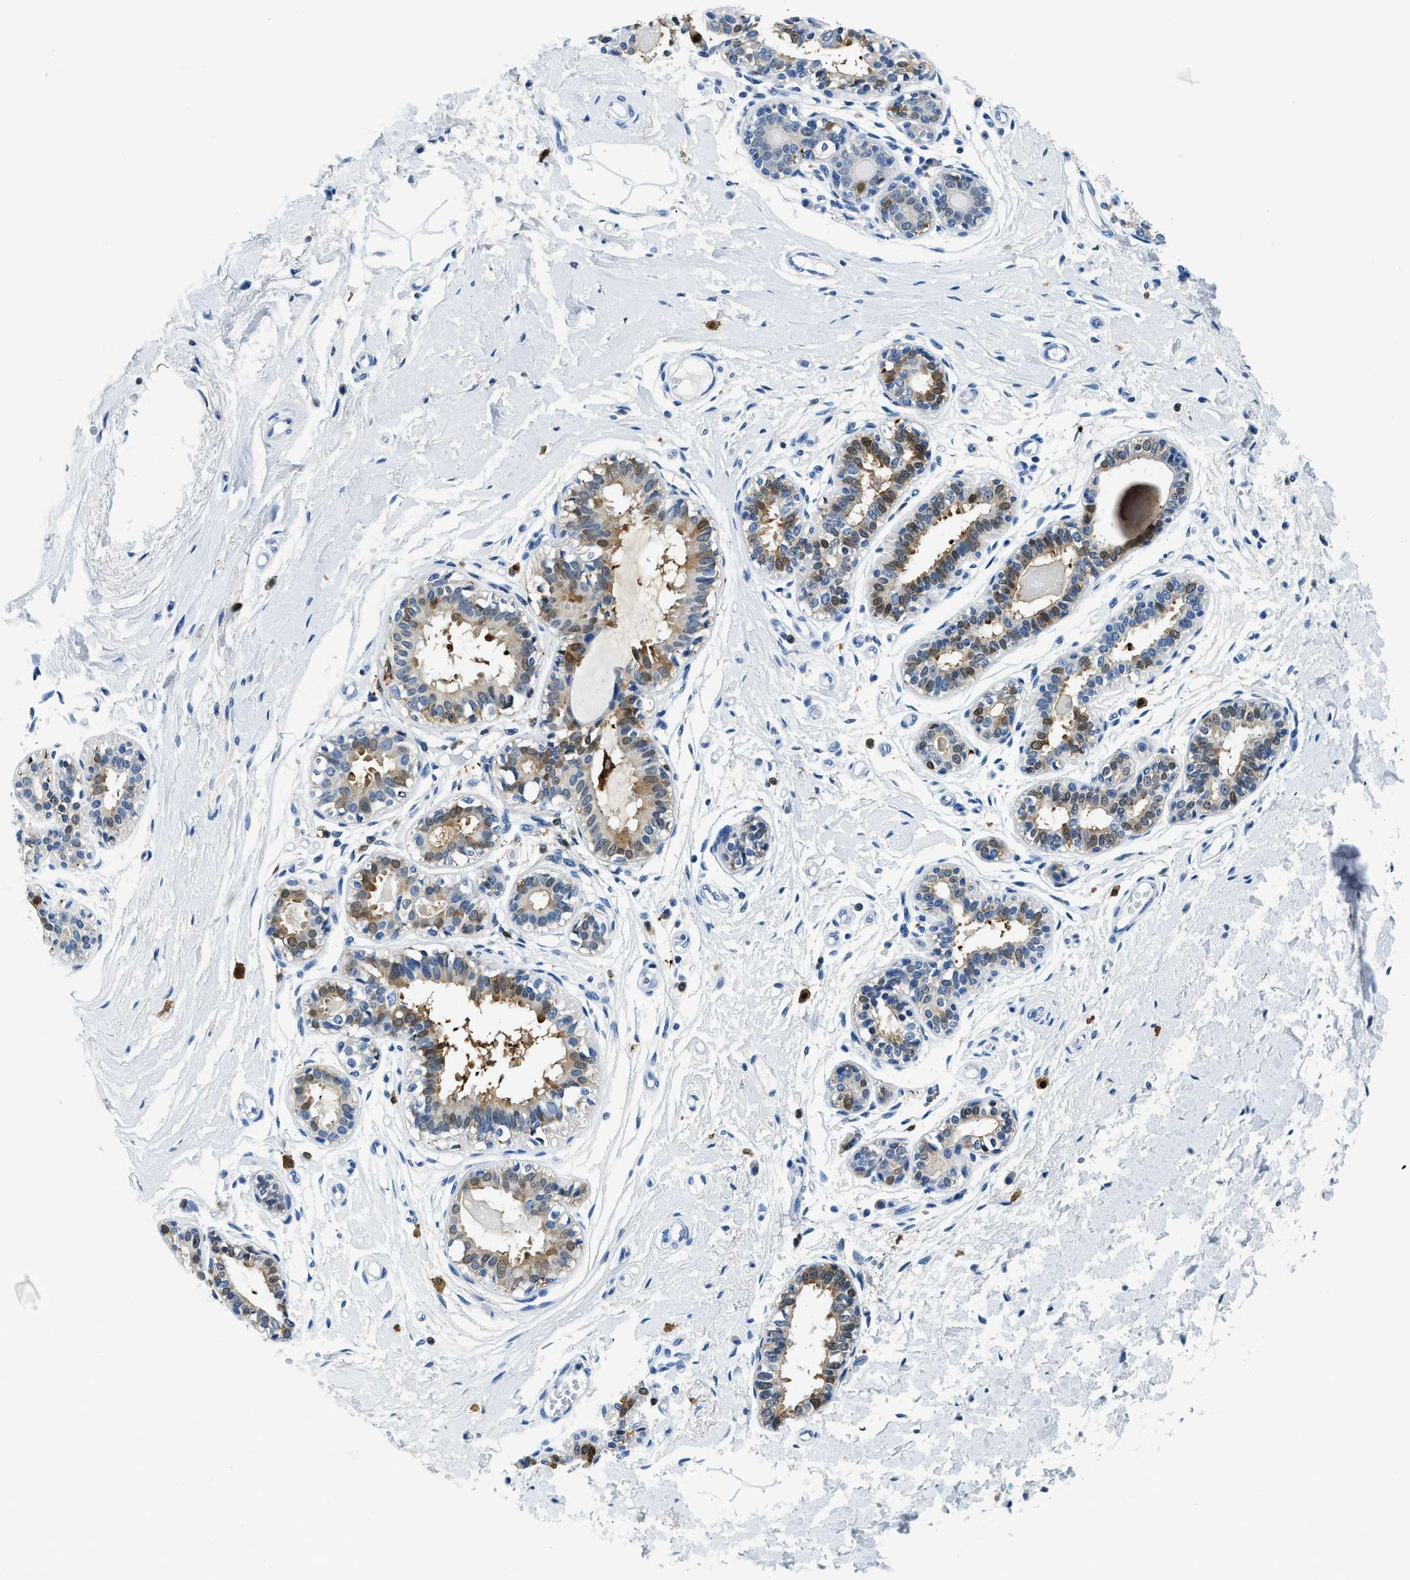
{"staining": {"intensity": "negative", "quantity": "none", "location": "none"}, "tissue": "breast", "cell_type": "Adipocytes", "image_type": "normal", "snomed": [{"axis": "morphology", "description": "Normal tissue, NOS"}, {"axis": "morphology", "description": "Lobular carcinoma"}, {"axis": "topography", "description": "Breast"}], "caption": "Immunohistochemistry histopathology image of benign breast: human breast stained with DAB exhibits no significant protein expression in adipocytes. The staining is performed using DAB (3,3'-diaminobenzidine) brown chromogen with nuclei counter-stained in using hematoxylin.", "gene": "CAPG", "patient": {"sex": "female", "age": 59}}